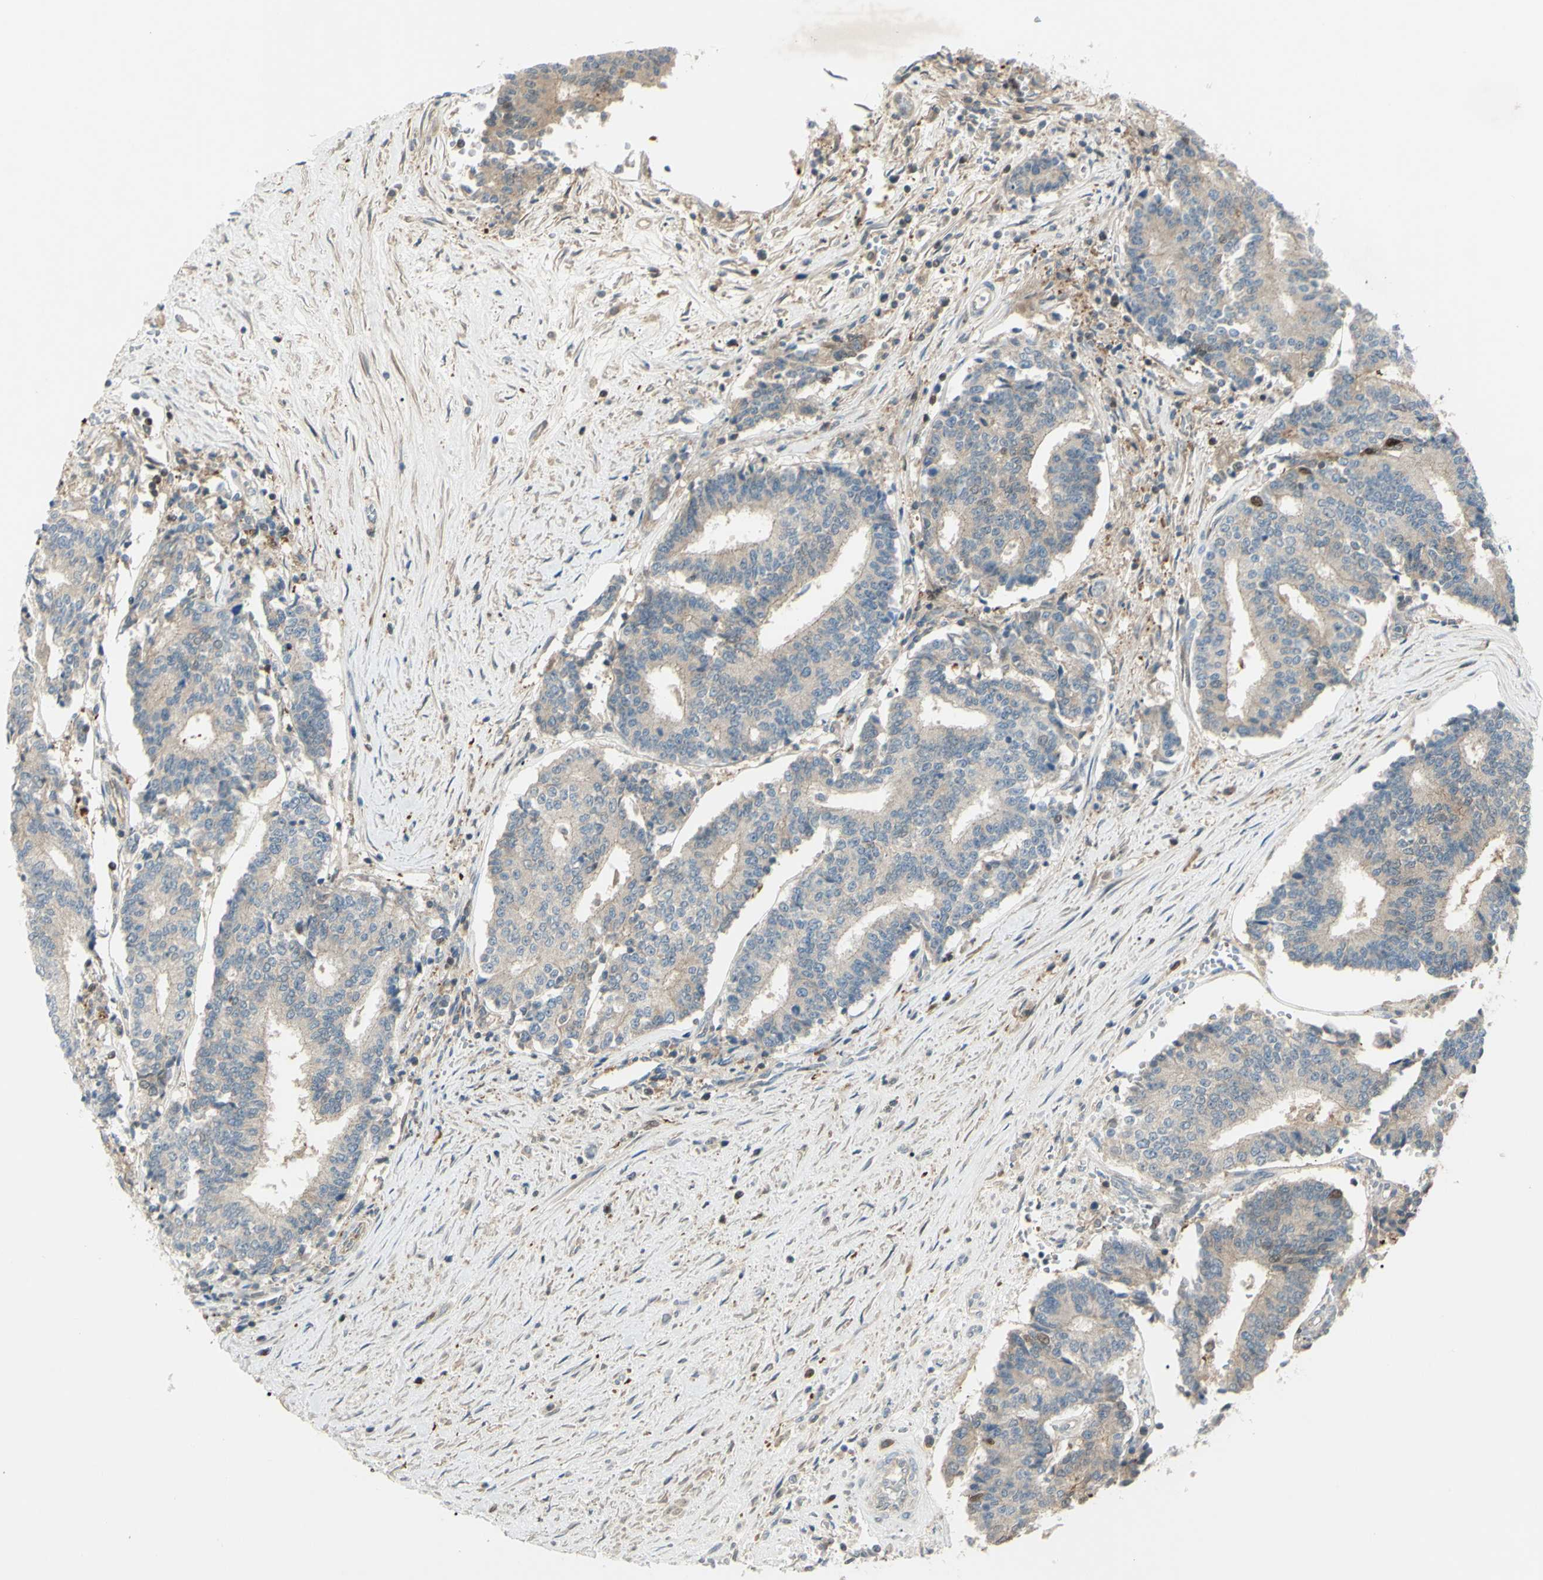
{"staining": {"intensity": "moderate", "quantity": "<25%", "location": "cytoplasmic/membranous,nuclear"}, "tissue": "prostate cancer", "cell_type": "Tumor cells", "image_type": "cancer", "snomed": [{"axis": "morphology", "description": "Normal tissue, NOS"}, {"axis": "morphology", "description": "Adenocarcinoma, High grade"}, {"axis": "topography", "description": "Prostate"}, {"axis": "topography", "description": "Seminal veicle"}], "caption": "This image demonstrates immunohistochemistry (IHC) staining of human adenocarcinoma (high-grade) (prostate), with low moderate cytoplasmic/membranous and nuclear expression in approximately <25% of tumor cells.", "gene": "C1orf159", "patient": {"sex": "male", "age": 55}}